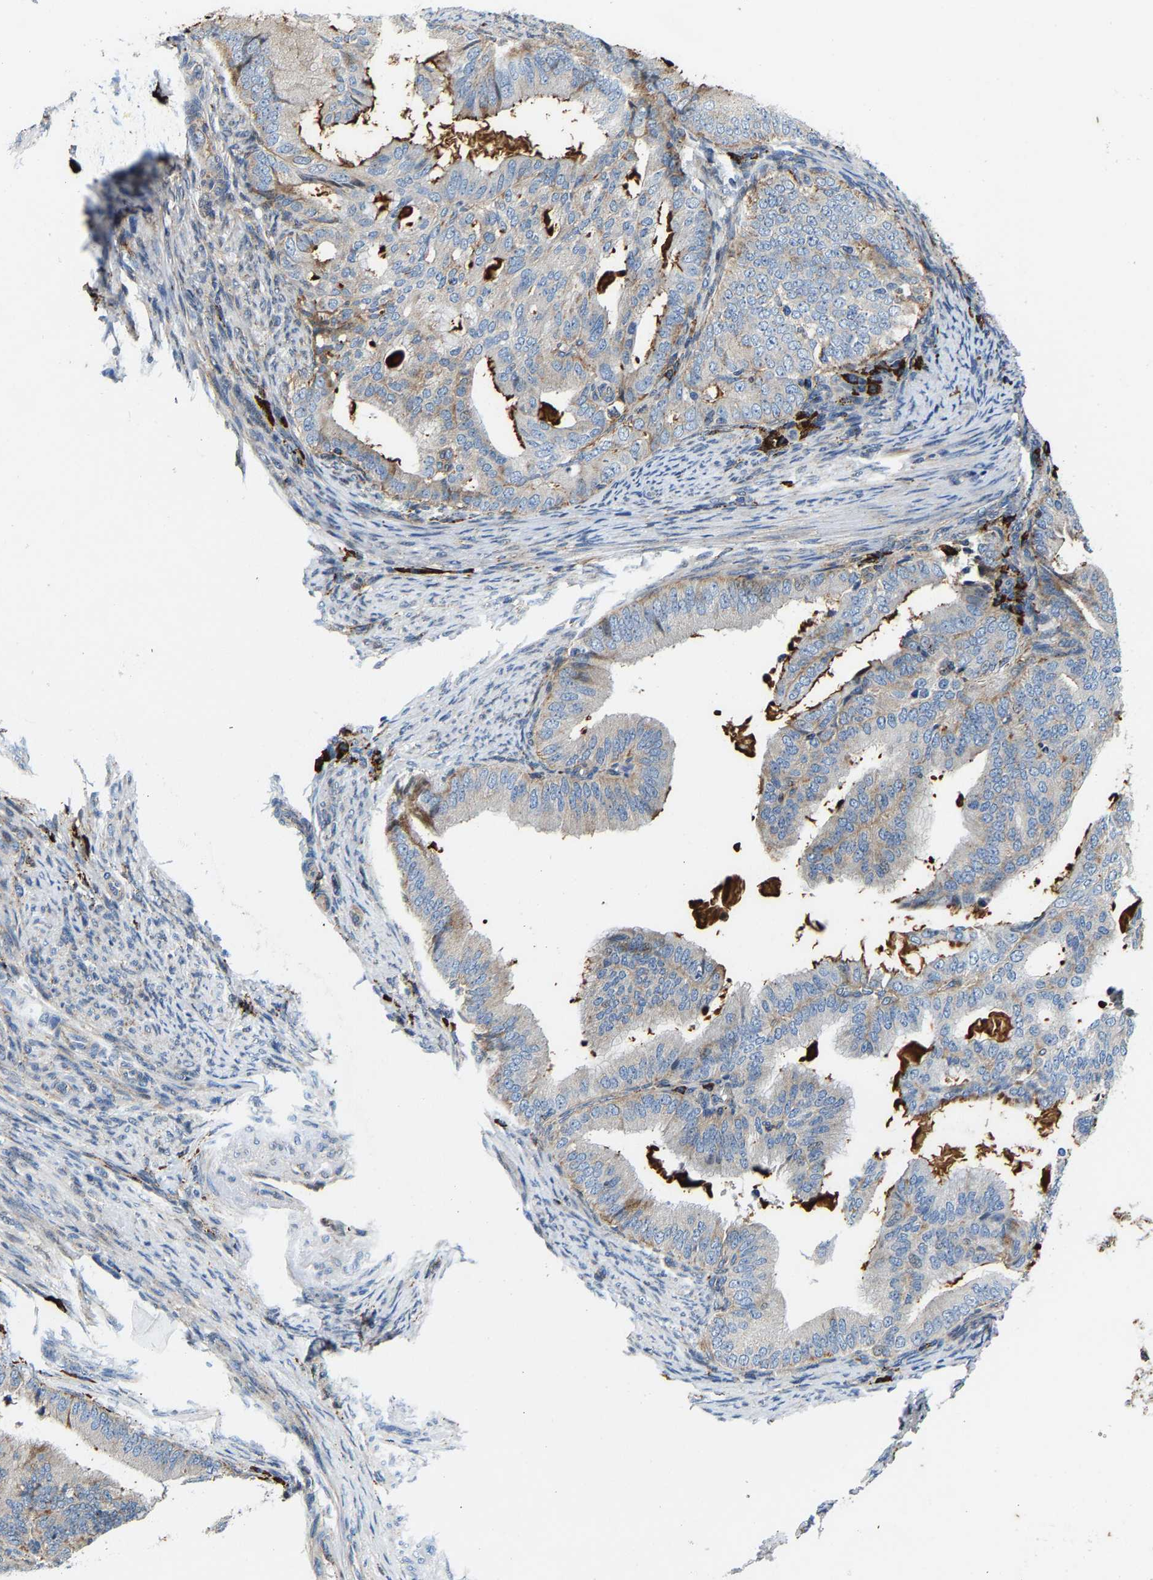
{"staining": {"intensity": "weak", "quantity": "<25%", "location": "cytoplasmic/membranous"}, "tissue": "endometrial cancer", "cell_type": "Tumor cells", "image_type": "cancer", "snomed": [{"axis": "morphology", "description": "Adenocarcinoma, NOS"}, {"axis": "topography", "description": "Endometrium"}], "caption": "High power microscopy histopathology image of an immunohistochemistry micrograph of endometrial cancer (adenocarcinoma), revealing no significant positivity in tumor cells. The staining was performed using DAB to visualize the protein expression in brown, while the nuclei were stained in blue with hematoxylin (Magnification: 20x).", "gene": "DPP7", "patient": {"sex": "female", "age": 58}}